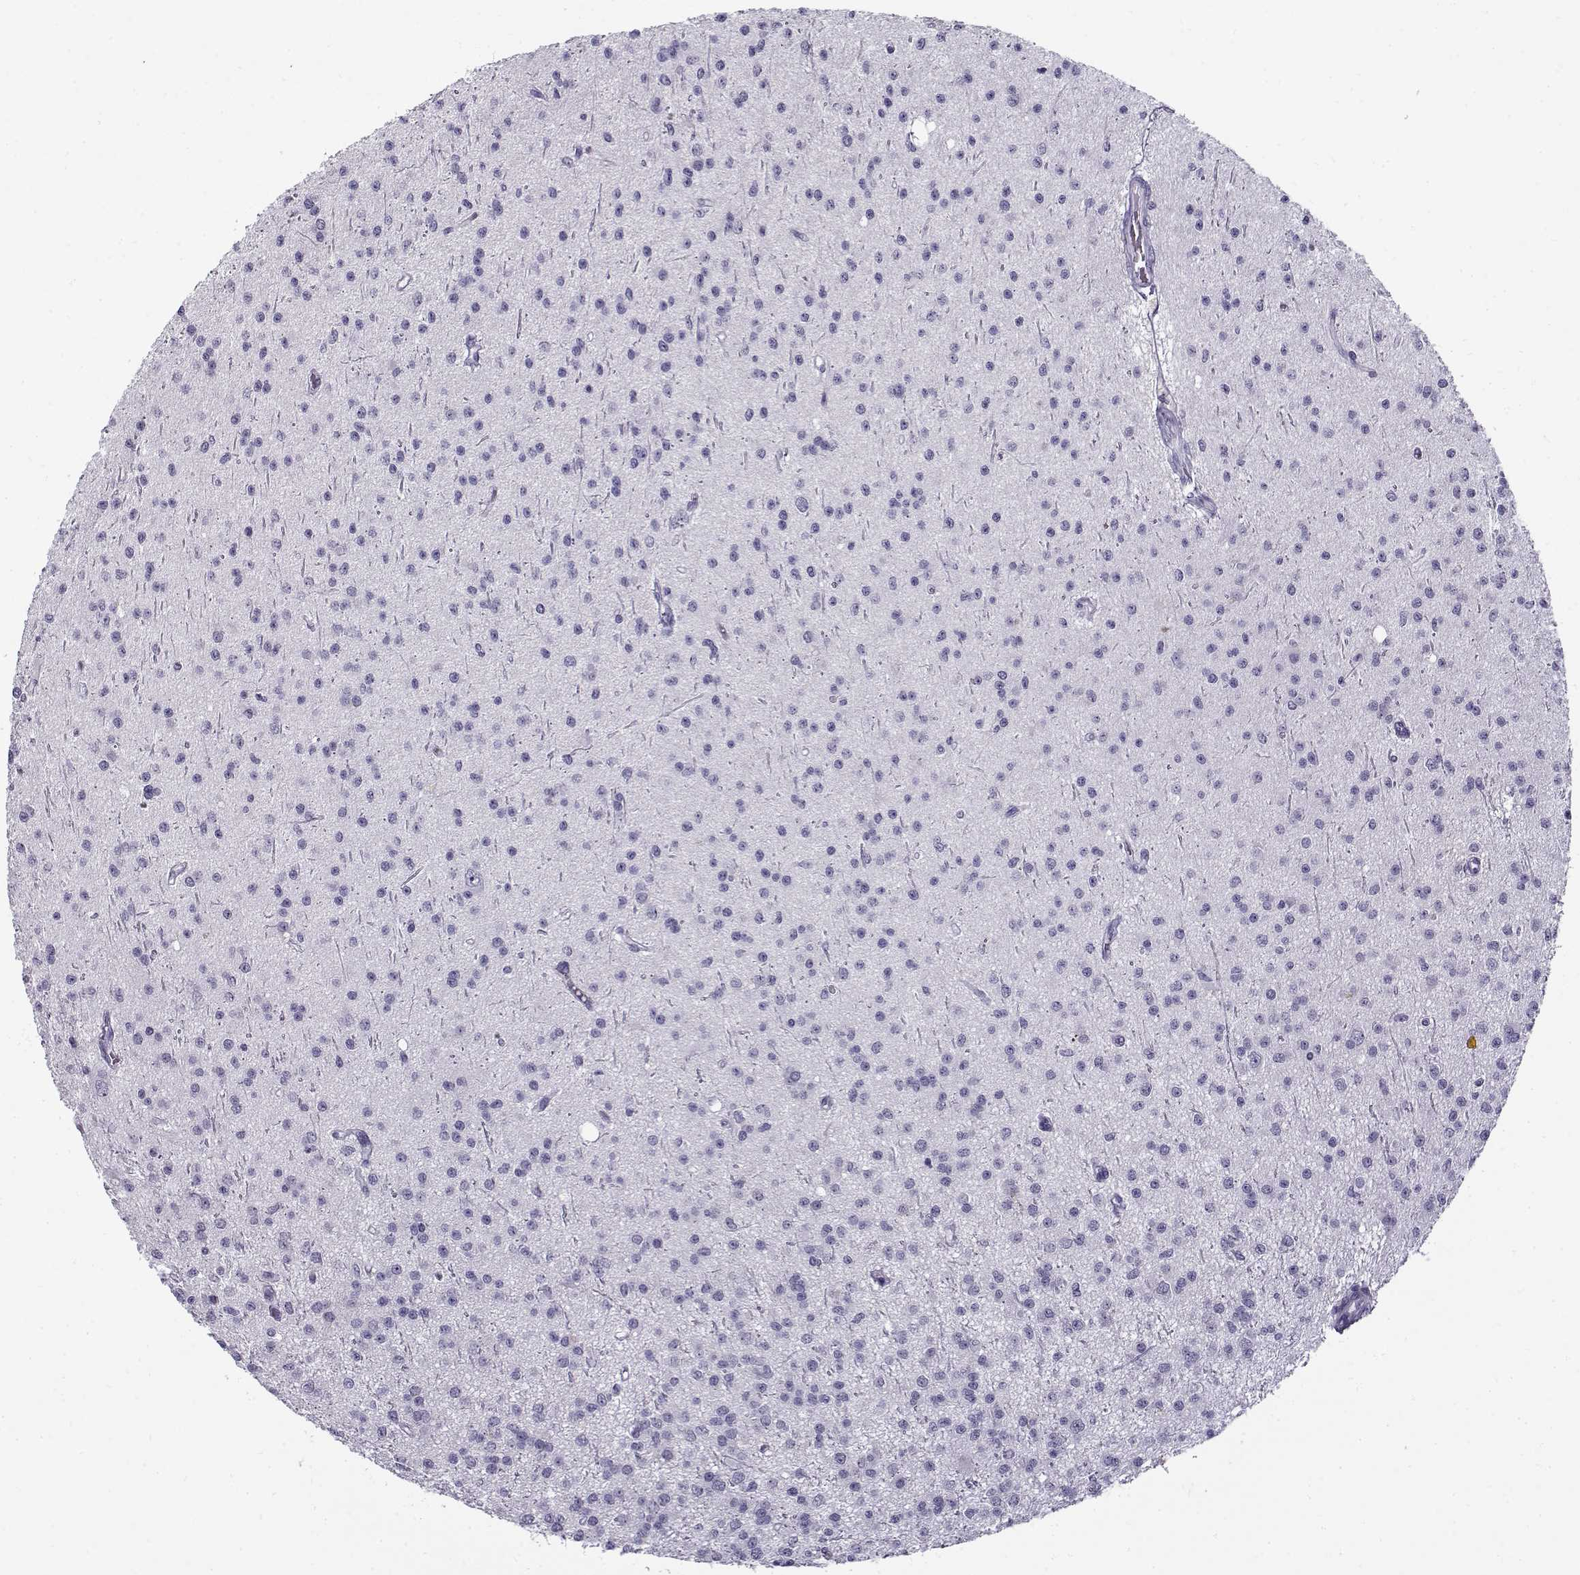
{"staining": {"intensity": "negative", "quantity": "none", "location": "none"}, "tissue": "glioma", "cell_type": "Tumor cells", "image_type": "cancer", "snomed": [{"axis": "morphology", "description": "Glioma, malignant, Low grade"}, {"axis": "topography", "description": "Brain"}], "caption": "A high-resolution histopathology image shows IHC staining of malignant low-grade glioma, which reveals no significant positivity in tumor cells.", "gene": "GTSF1L", "patient": {"sex": "male", "age": 27}}